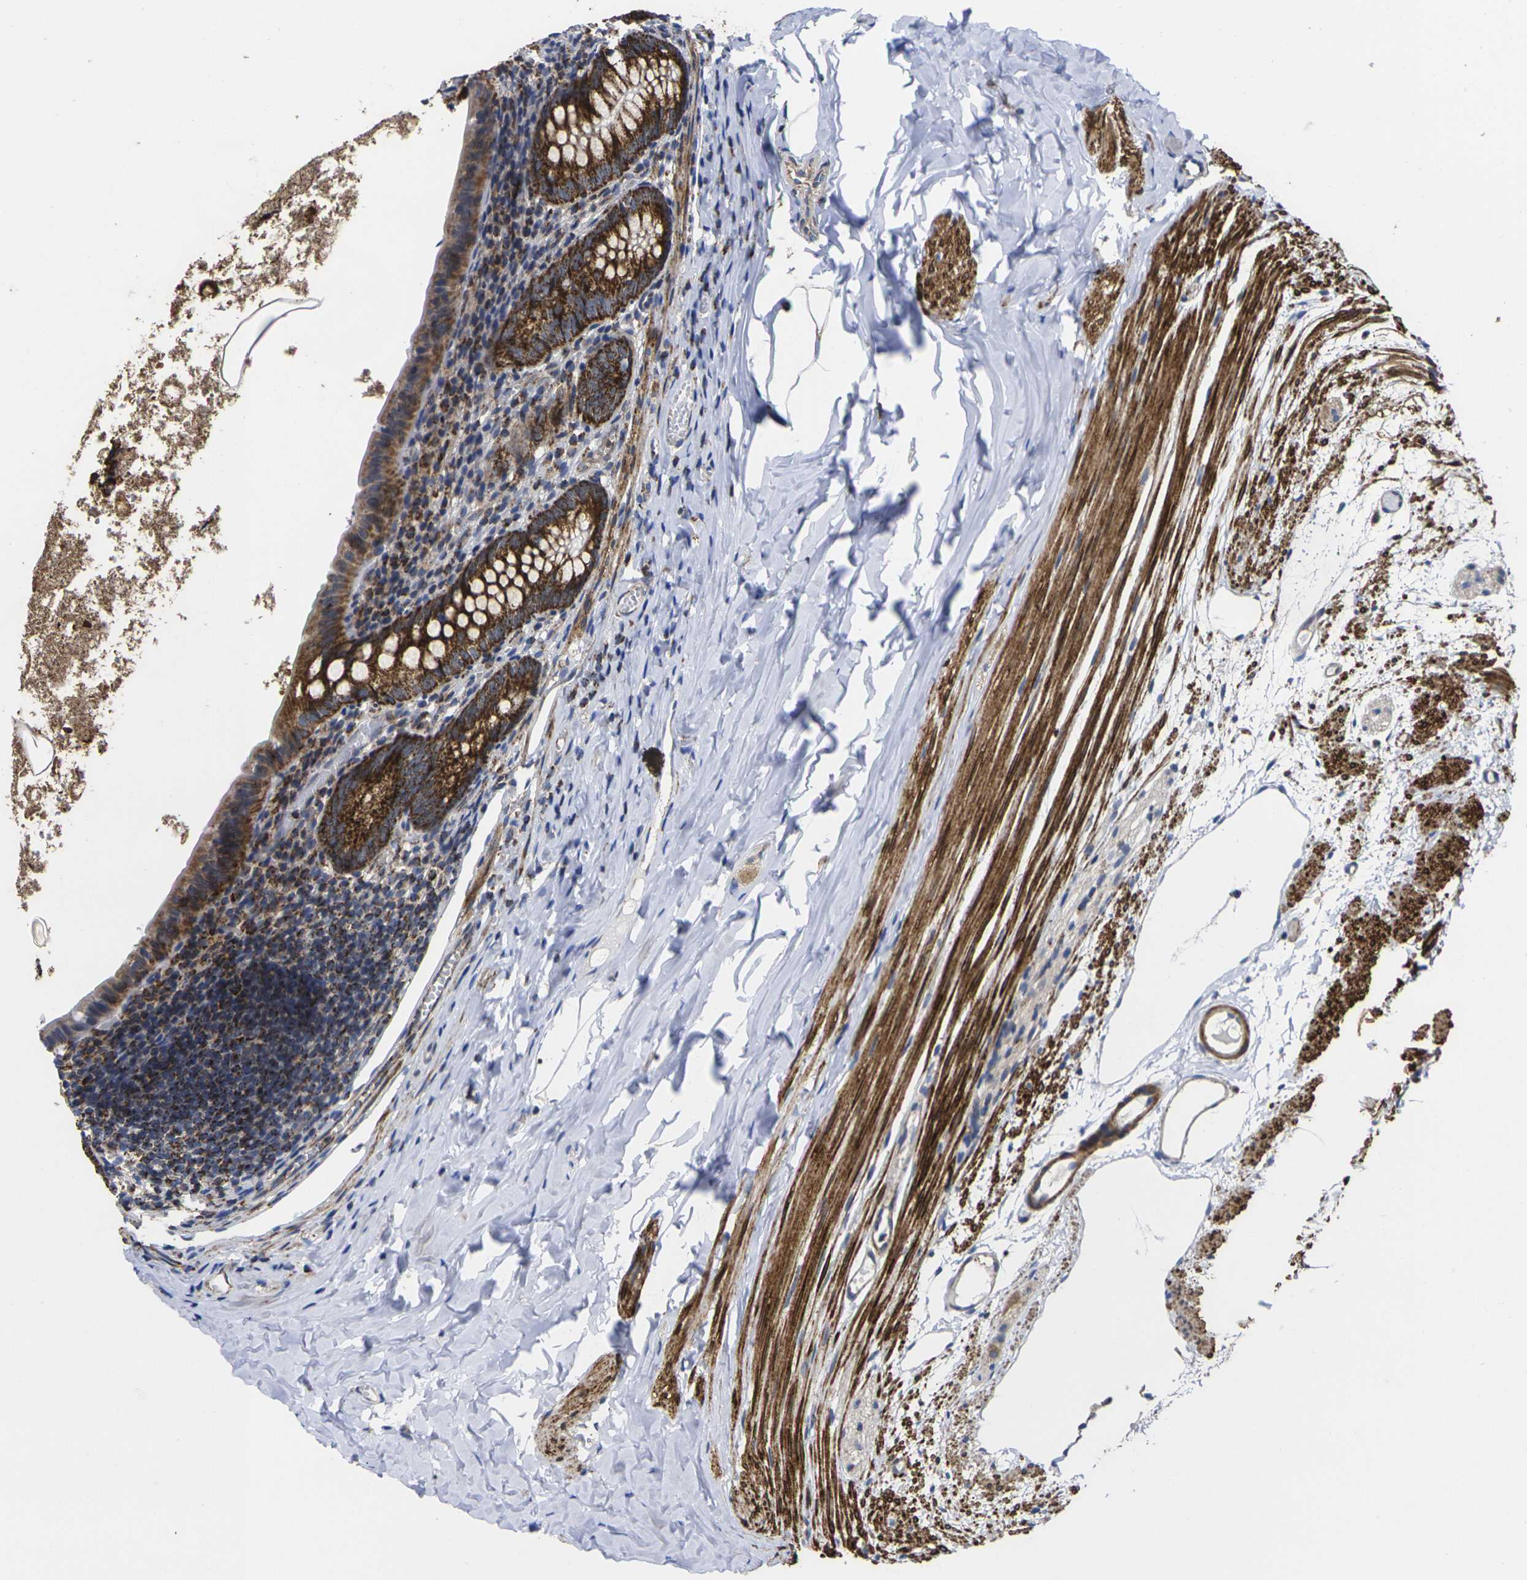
{"staining": {"intensity": "strong", "quantity": ">75%", "location": "cytoplasmic/membranous"}, "tissue": "appendix", "cell_type": "Glandular cells", "image_type": "normal", "snomed": [{"axis": "morphology", "description": "Normal tissue, NOS"}, {"axis": "topography", "description": "Appendix"}], "caption": "A high-resolution photomicrograph shows immunohistochemistry staining of normal appendix, which demonstrates strong cytoplasmic/membranous positivity in about >75% of glandular cells. Immunohistochemistry stains the protein of interest in brown and the nuclei are stained blue.", "gene": "P2RY11", "patient": {"sex": "female", "age": 10}}